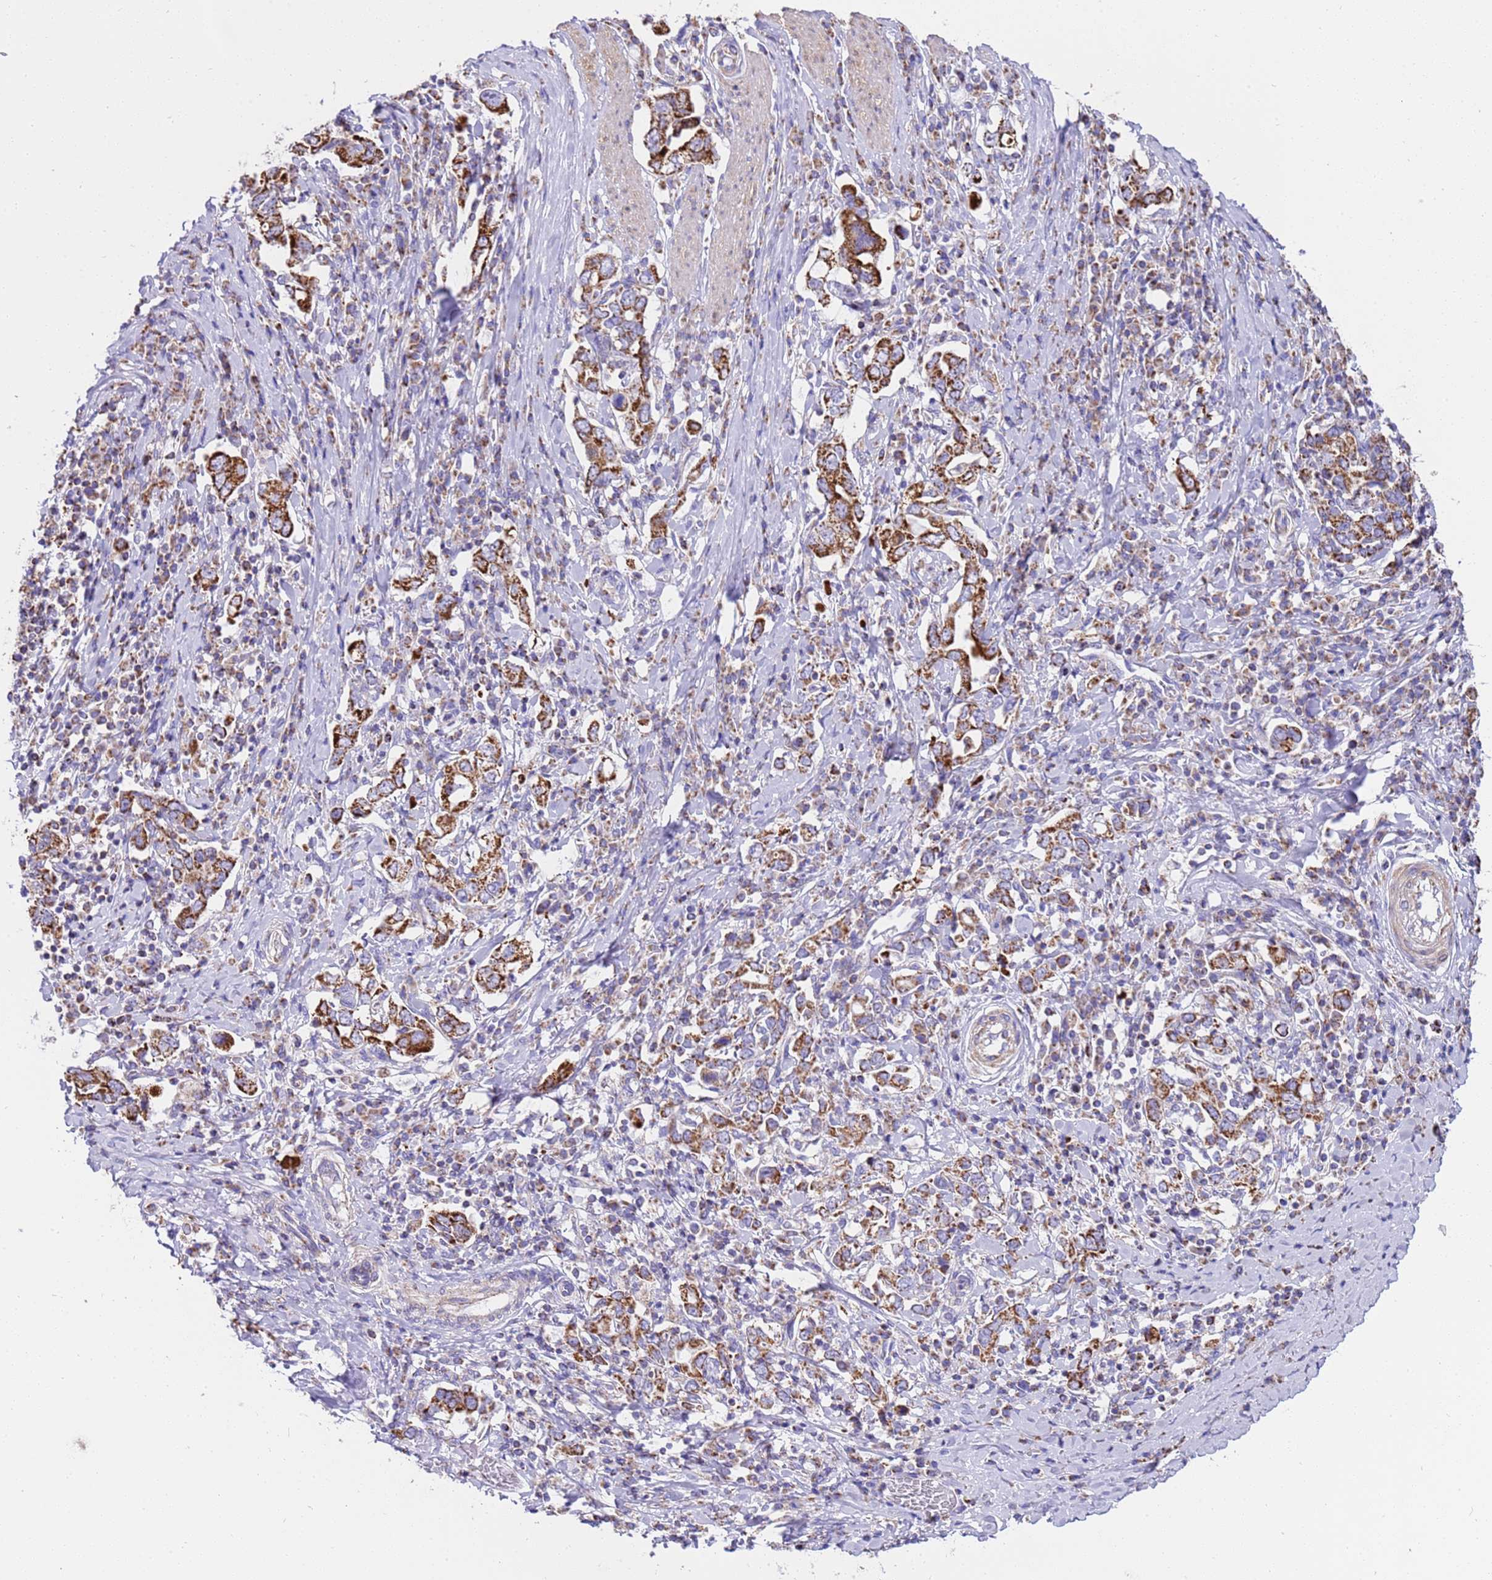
{"staining": {"intensity": "strong", "quantity": ">75%", "location": "cytoplasmic/membranous"}, "tissue": "stomach cancer", "cell_type": "Tumor cells", "image_type": "cancer", "snomed": [{"axis": "morphology", "description": "Adenocarcinoma, NOS"}, {"axis": "topography", "description": "Stomach, upper"}, {"axis": "topography", "description": "Stomach"}], "caption": "Protein expression analysis of human stomach cancer reveals strong cytoplasmic/membranous expression in approximately >75% of tumor cells.", "gene": "RNF165", "patient": {"sex": "male", "age": 62}}